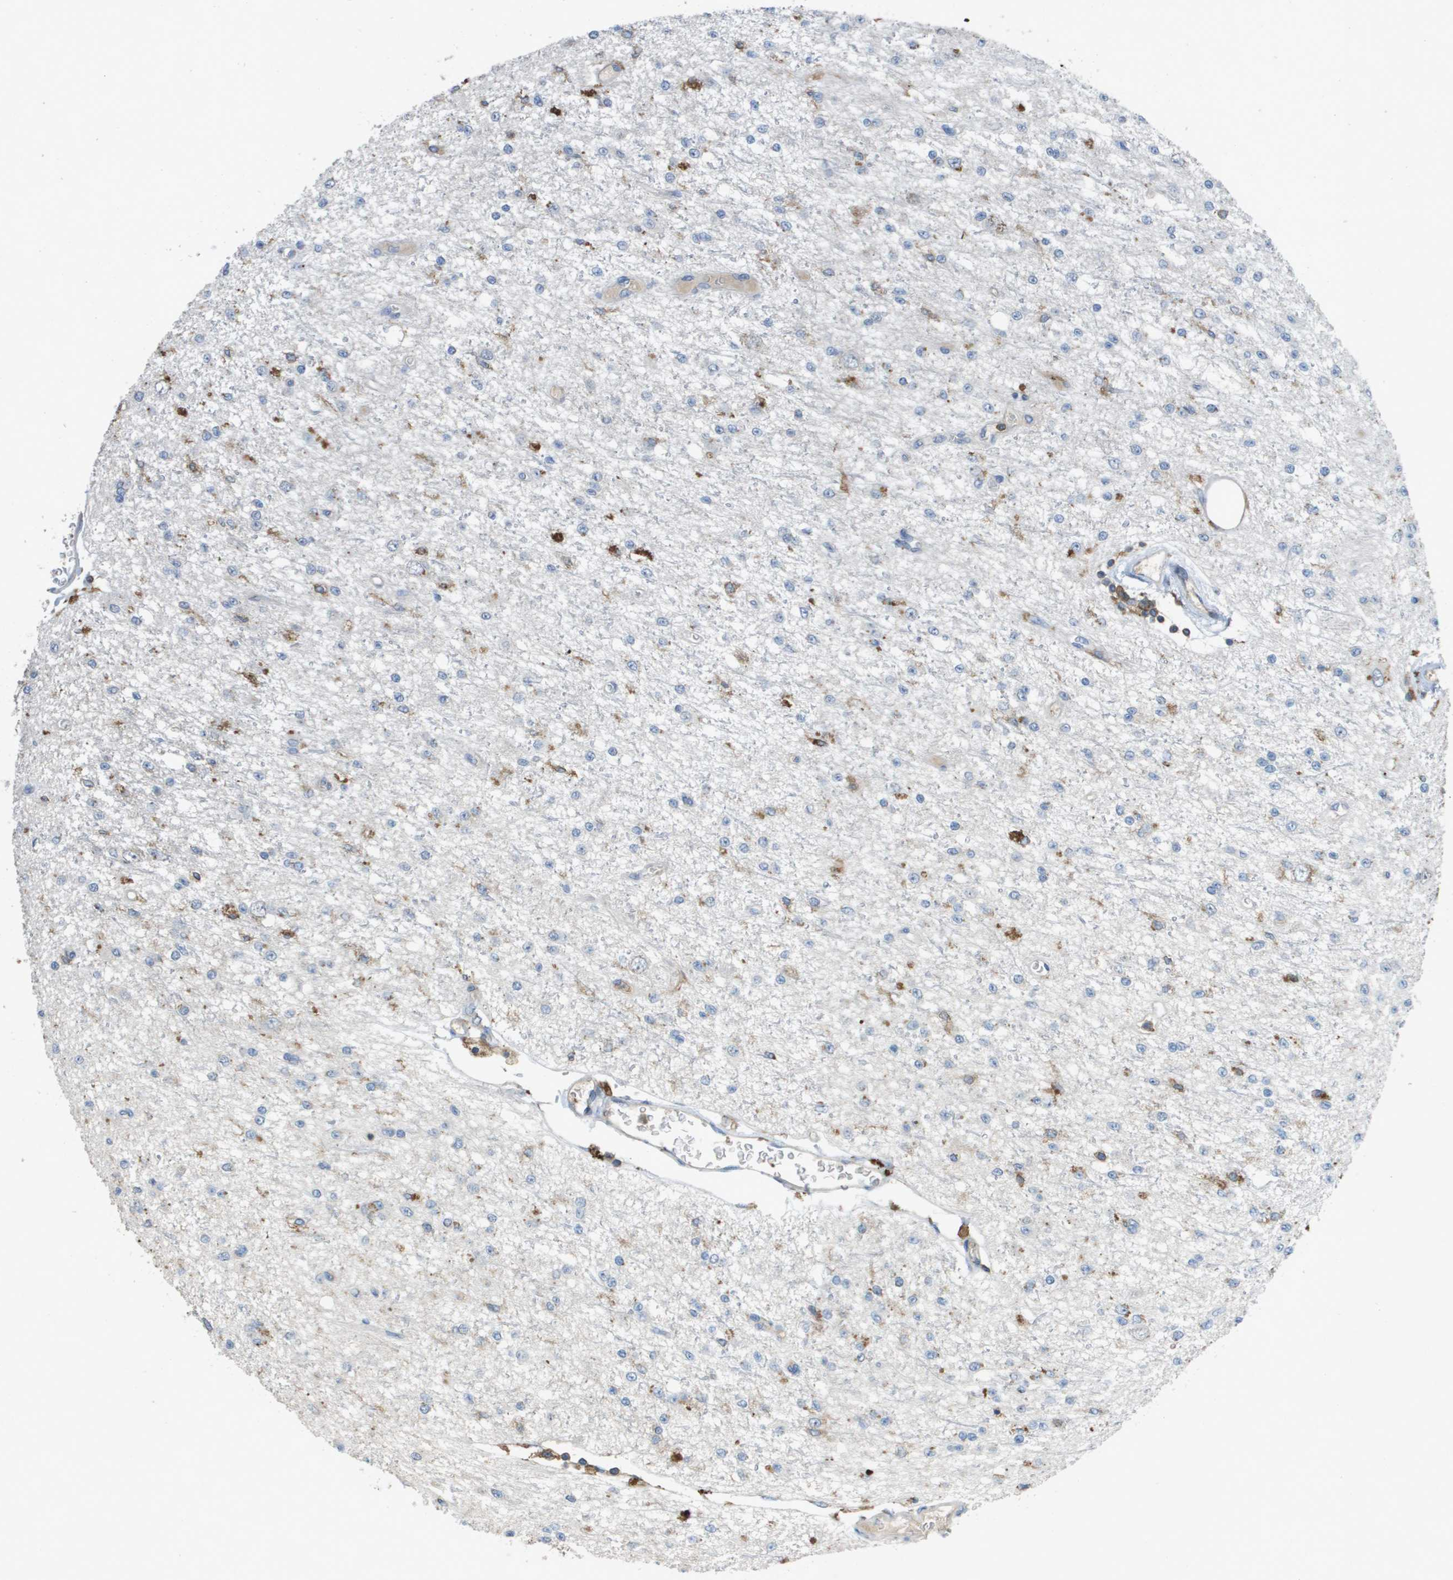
{"staining": {"intensity": "weak", "quantity": "<25%", "location": "cytoplasmic/membranous"}, "tissue": "glioma", "cell_type": "Tumor cells", "image_type": "cancer", "snomed": [{"axis": "morphology", "description": "Glioma, malignant, Low grade"}, {"axis": "topography", "description": "Brain"}], "caption": "The photomicrograph demonstrates no staining of tumor cells in glioma. (DAB IHC, high magnification).", "gene": "CLCA4", "patient": {"sex": "male", "age": 38}}